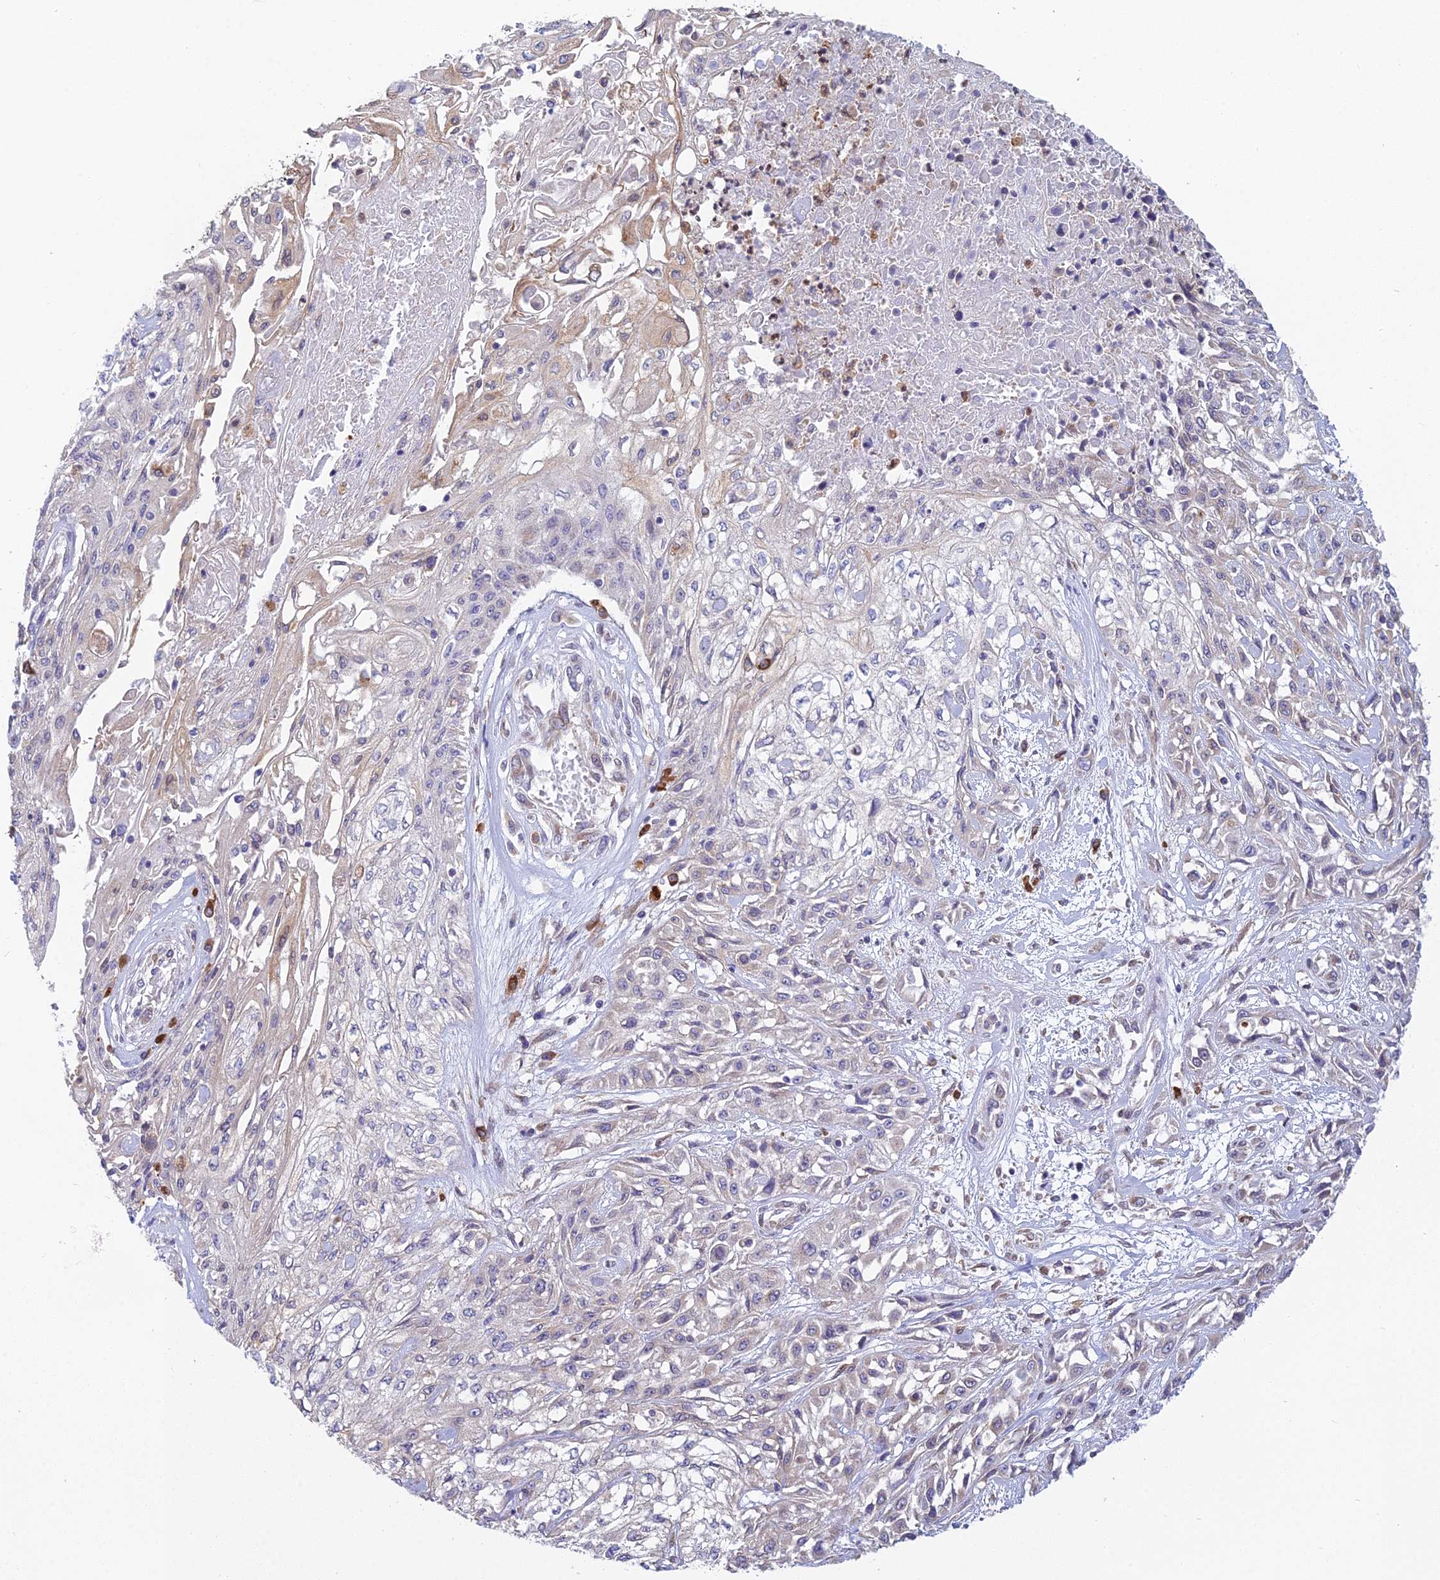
{"staining": {"intensity": "weak", "quantity": "<25%", "location": "cytoplasmic/membranous"}, "tissue": "skin cancer", "cell_type": "Tumor cells", "image_type": "cancer", "snomed": [{"axis": "morphology", "description": "Squamous cell carcinoma, NOS"}, {"axis": "morphology", "description": "Squamous cell carcinoma, metastatic, NOS"}, {"axis": "topography", "description": "Skin"}, {"axis": "topography", "description": "Lymph node"}], "caption": "Metastatic squamous cell carcinoma (skin) was stained to show a protein in brown. There is no significant staining in tumor cells.", "gene": "HM13", "patient": {"sex": "male", "age": 75}}